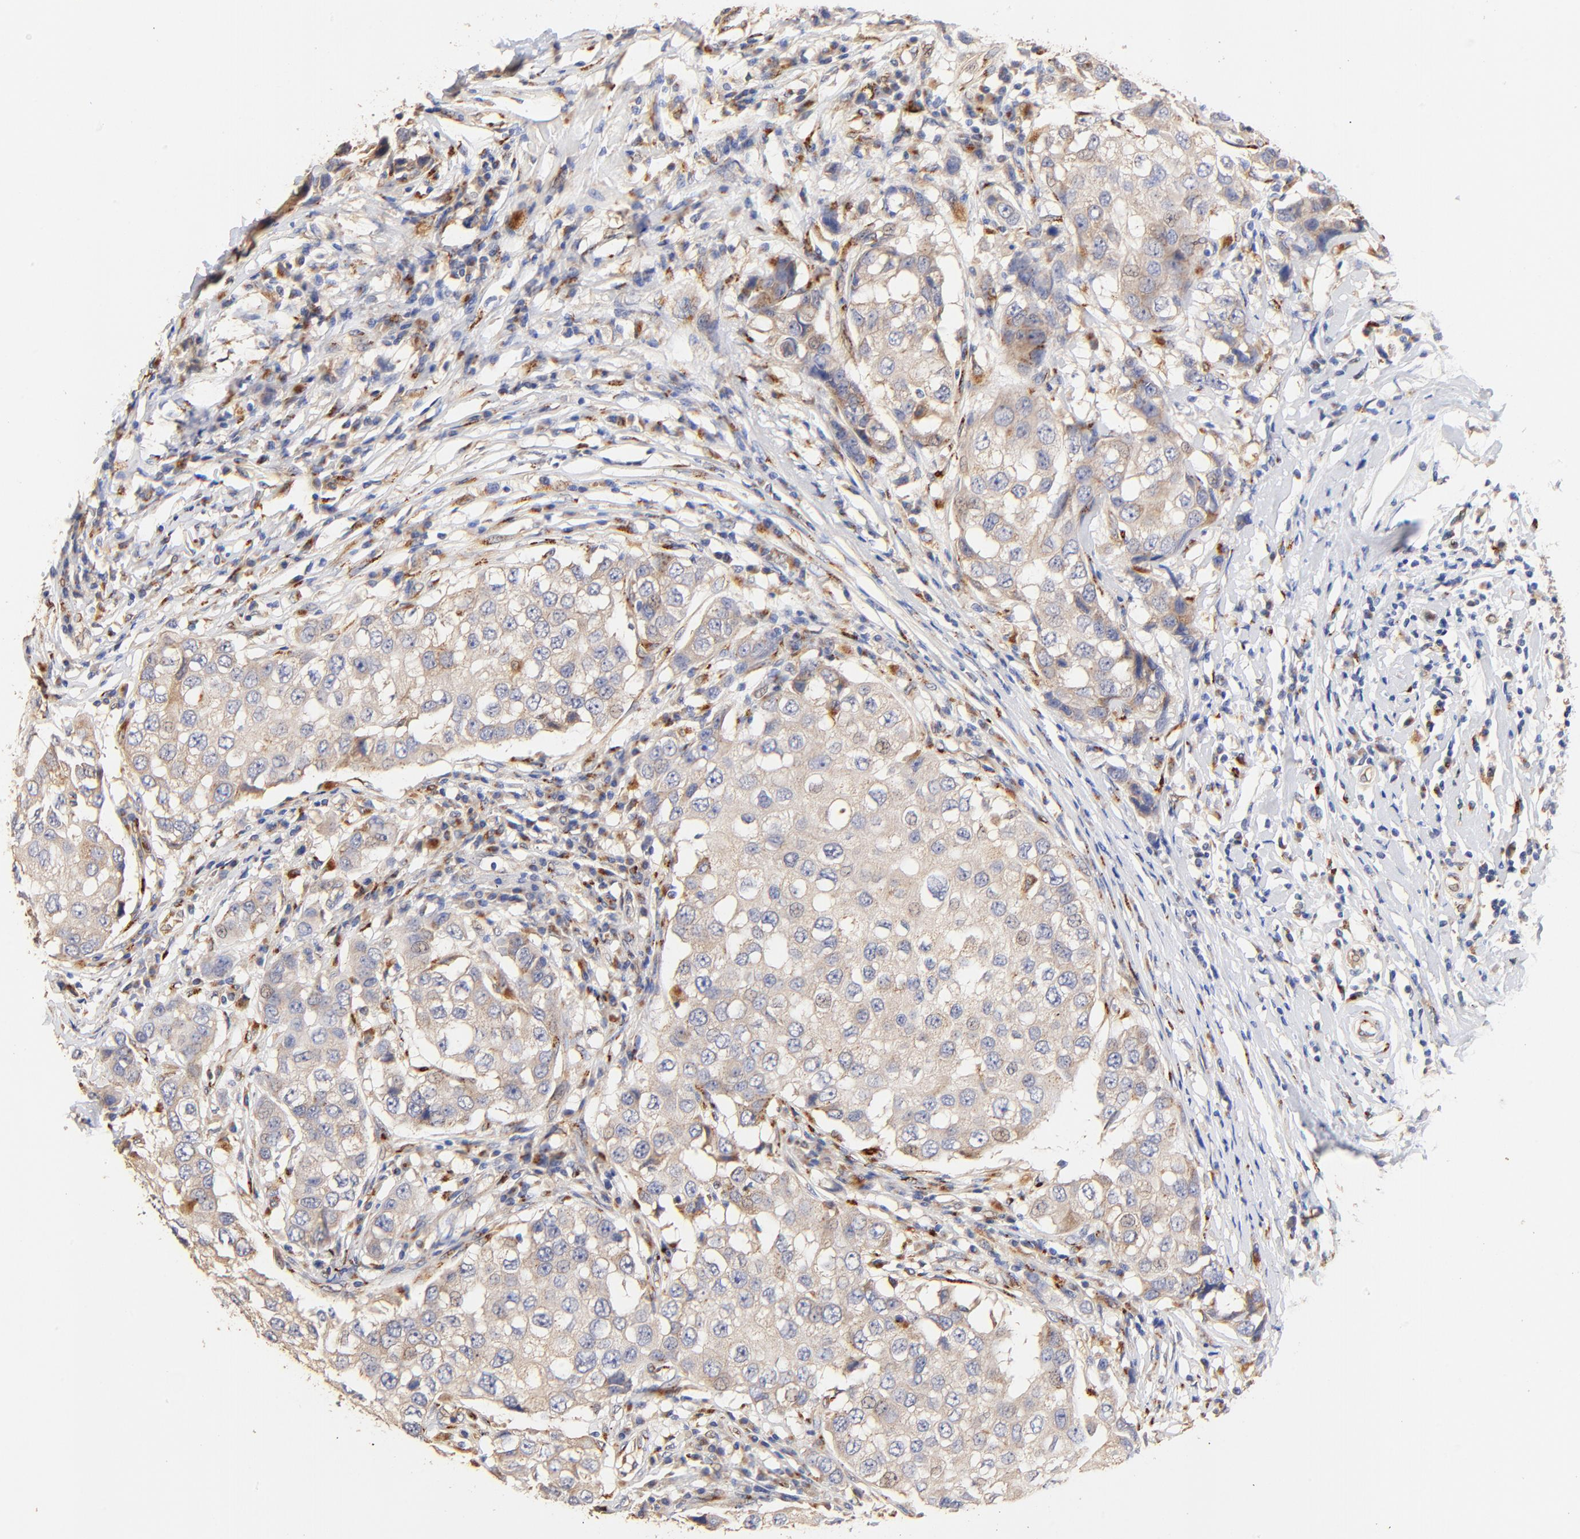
{"staining": {"intensity": "weak", "quantity": ">75%", "location": "cytoplasmic/membranous"}, "tissue": "breast cancer", "cell_type": "Tumor cells", "image_type": "cancer", "snomed": [{"axis": "morphology", "description": "Duct carcinoma"}, {"axis": "topography", "description": "Breast"}], "caption": "A photomicrograph showing weak cytoplasmic/membranous staining in approximately >75% of tumor cells in breast cancer, as visualized by brown immunohistochemical staining.", "gene": "FMNL3", "patient": {"sex": "female", "age": 27}}